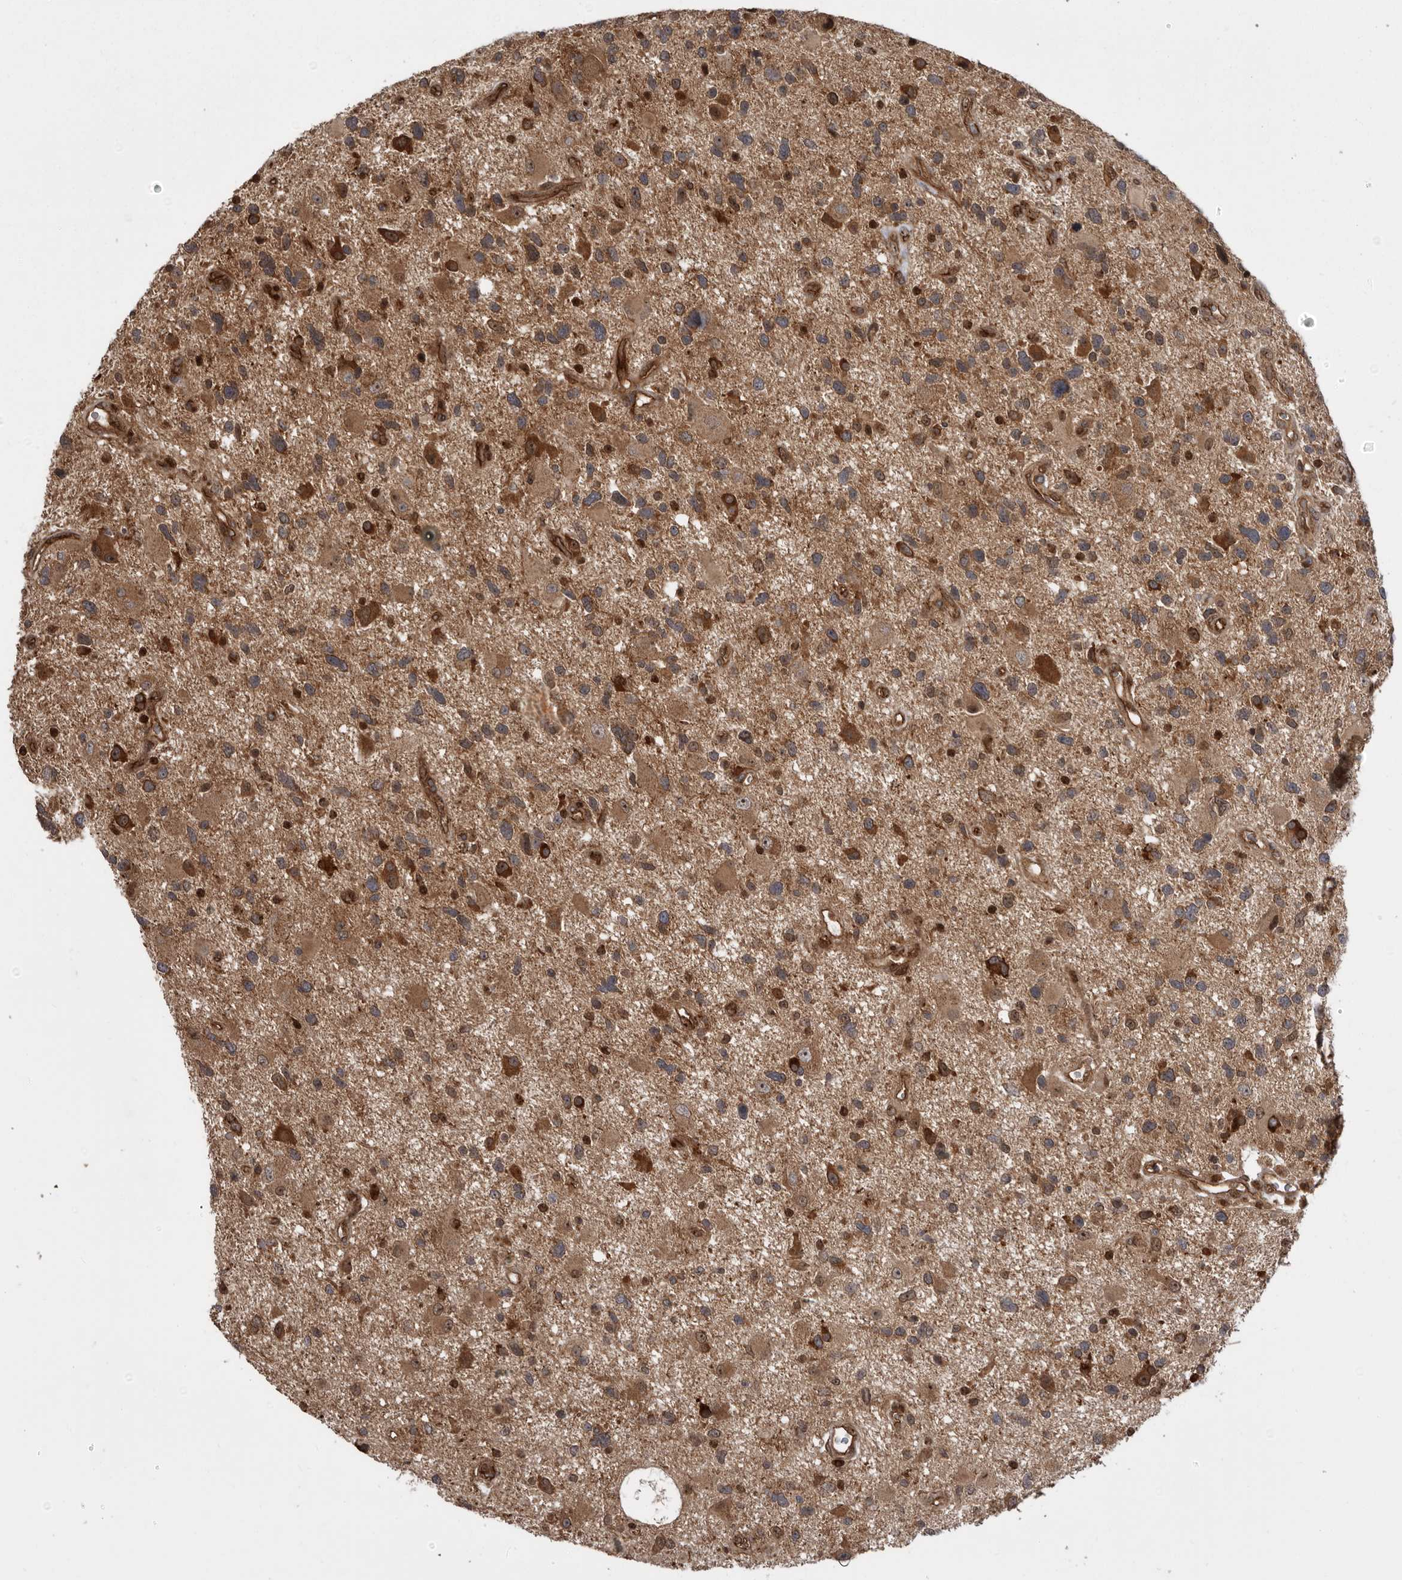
{"staining": {"intensity": "strong", "quantity": "<25%", "location": "cytoplasmic/membranous,nuclear"}, "tissue": "glioma", "cell_type": "Tumor cells", "image_type": "cancer", "snomed": [{"axis": "morphology", "description": "Glioma, malignant, High grade"}, {"axis": "topography", "description": "Brain"}], "caption": "Glioma stained with immunohistochemistry exhibits strong cytoplasmic/membranous and nuclear staining in approximately <25% of tumor cells. Immunohistochemistry stains the protein of interest in brown and the nuclei are stained blue.", "gene": "DHDDS", "patient": {"sex": "male", "age": 33}}